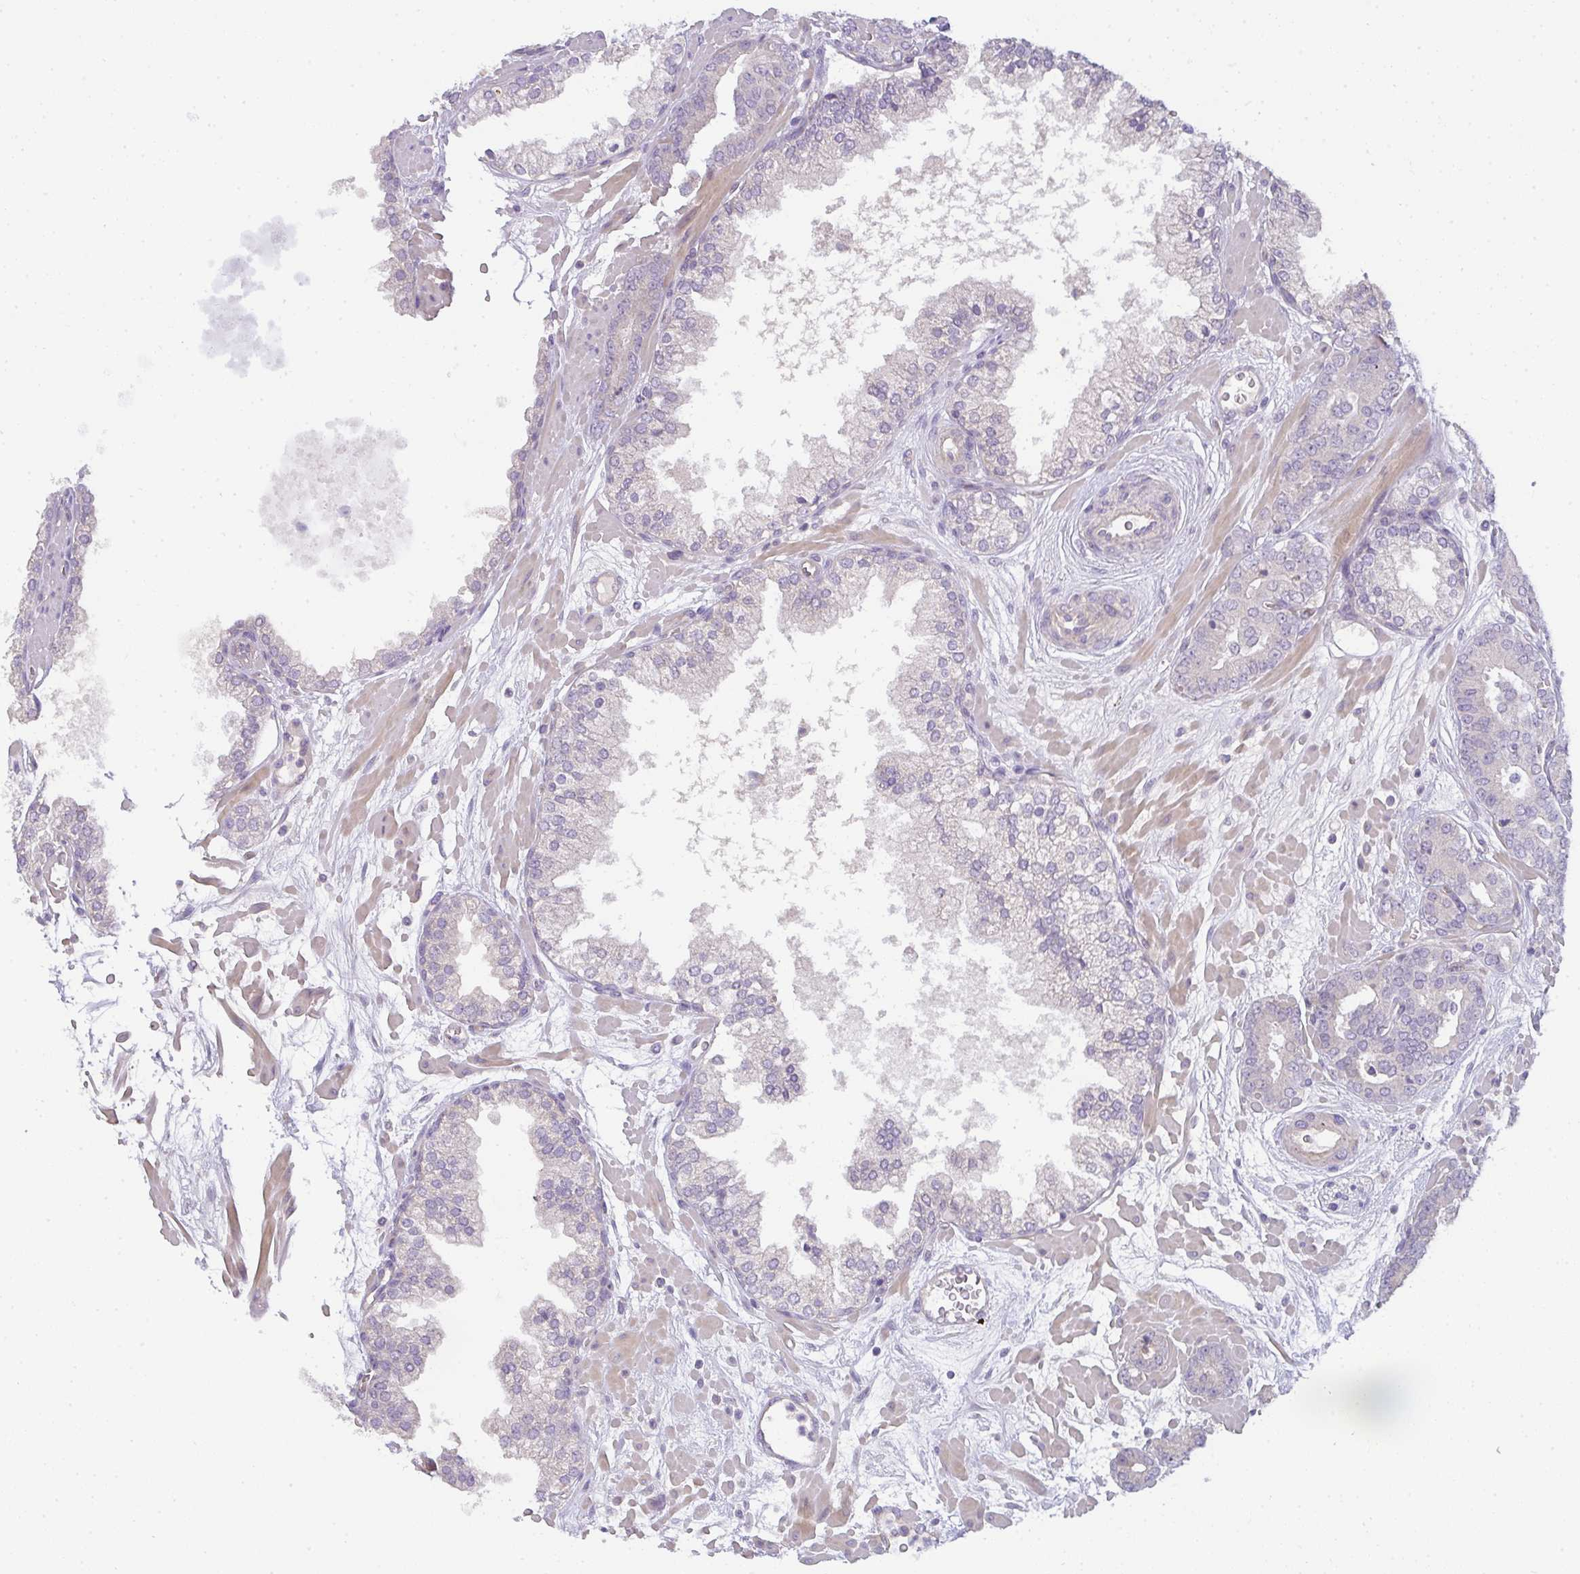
{"staining": {"intensity": "negative", "quantity": "none", "location": "none"}, "tissue": "prostate cancer", "cell_type": "Tumor cells", "image_type": "cancer", "snomed": [{"axis": "morphology", "description": "Adenocarcinoma, High grade"}, {"axis": "topography", "description": "Prostate"}], "caption": "An immunohistochemistry (IHC) photomicrograph of prostate cancer is shown. There is no staining in tumor cells of prostate cancer. (DAB IHC, high magnification).", "gene": "FILIP1", "patient": {"sex": "male", "age": 66}}